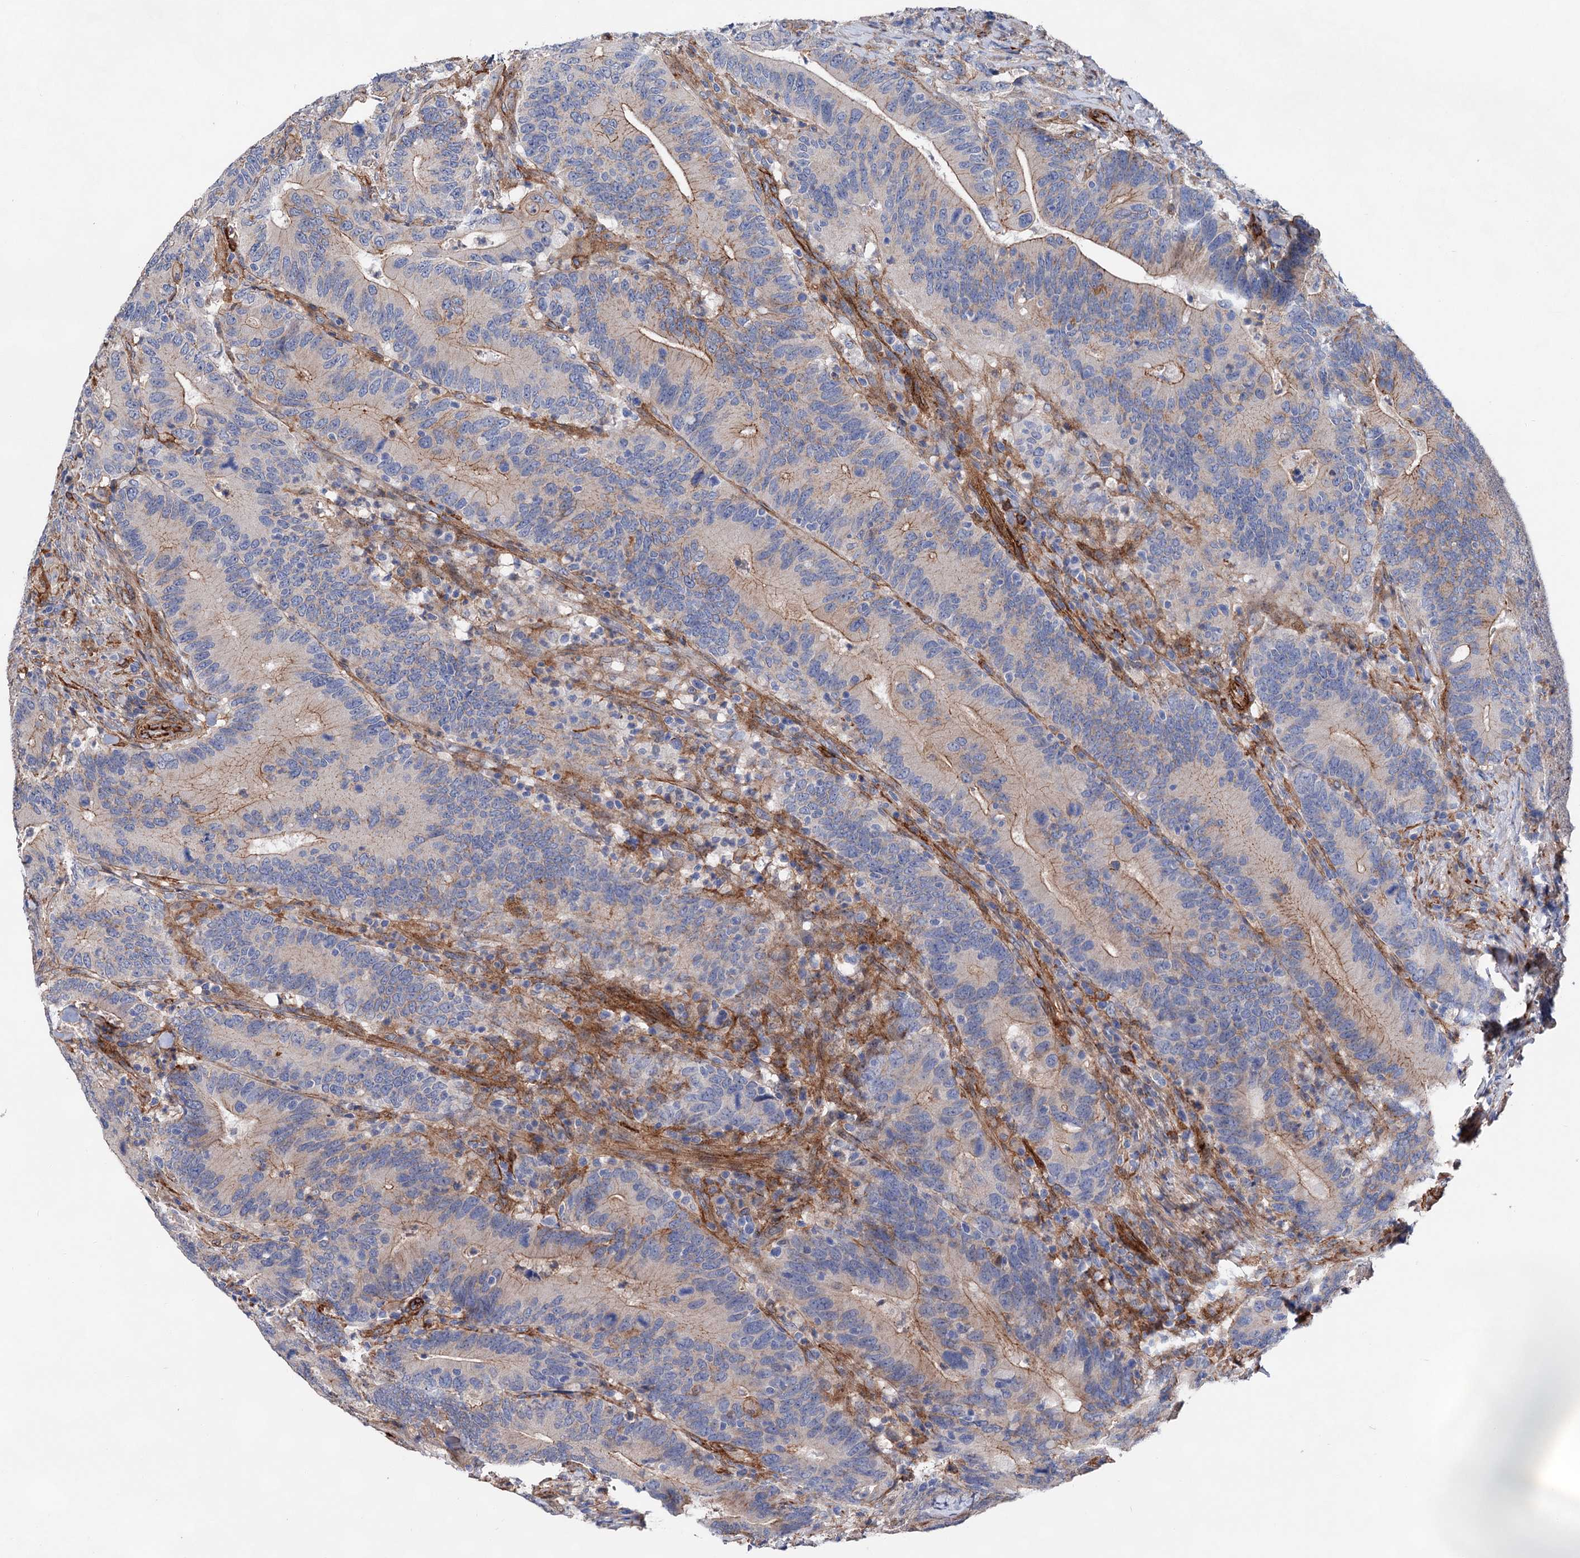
{"staining": {"intensity": "moderate", "quantity": "25%-75%", "location": "cytoplasmic/membranous"}, "tissue": "colorectal cancer", "cell_type": "Tumor cells", "image_type": "cancer", "snomed": [{"axis": "morphology", "description": "Adenocarcinoma, NOS"}, {"axis": "topography", "description": "Colon"}], "caption": "Protein staining exhibits moderate cytoplasmic/membranous positivity in approximately 25%-75% of tumor cells in colorectal cancer (adenocarcinoma). The protein is stained brown, and the nuclei are stained in blue (DAB IHC with brightfield microscopy, high magnification).", "gene": "TMTC3", "patient": {"sex": "female", "age": 66}}